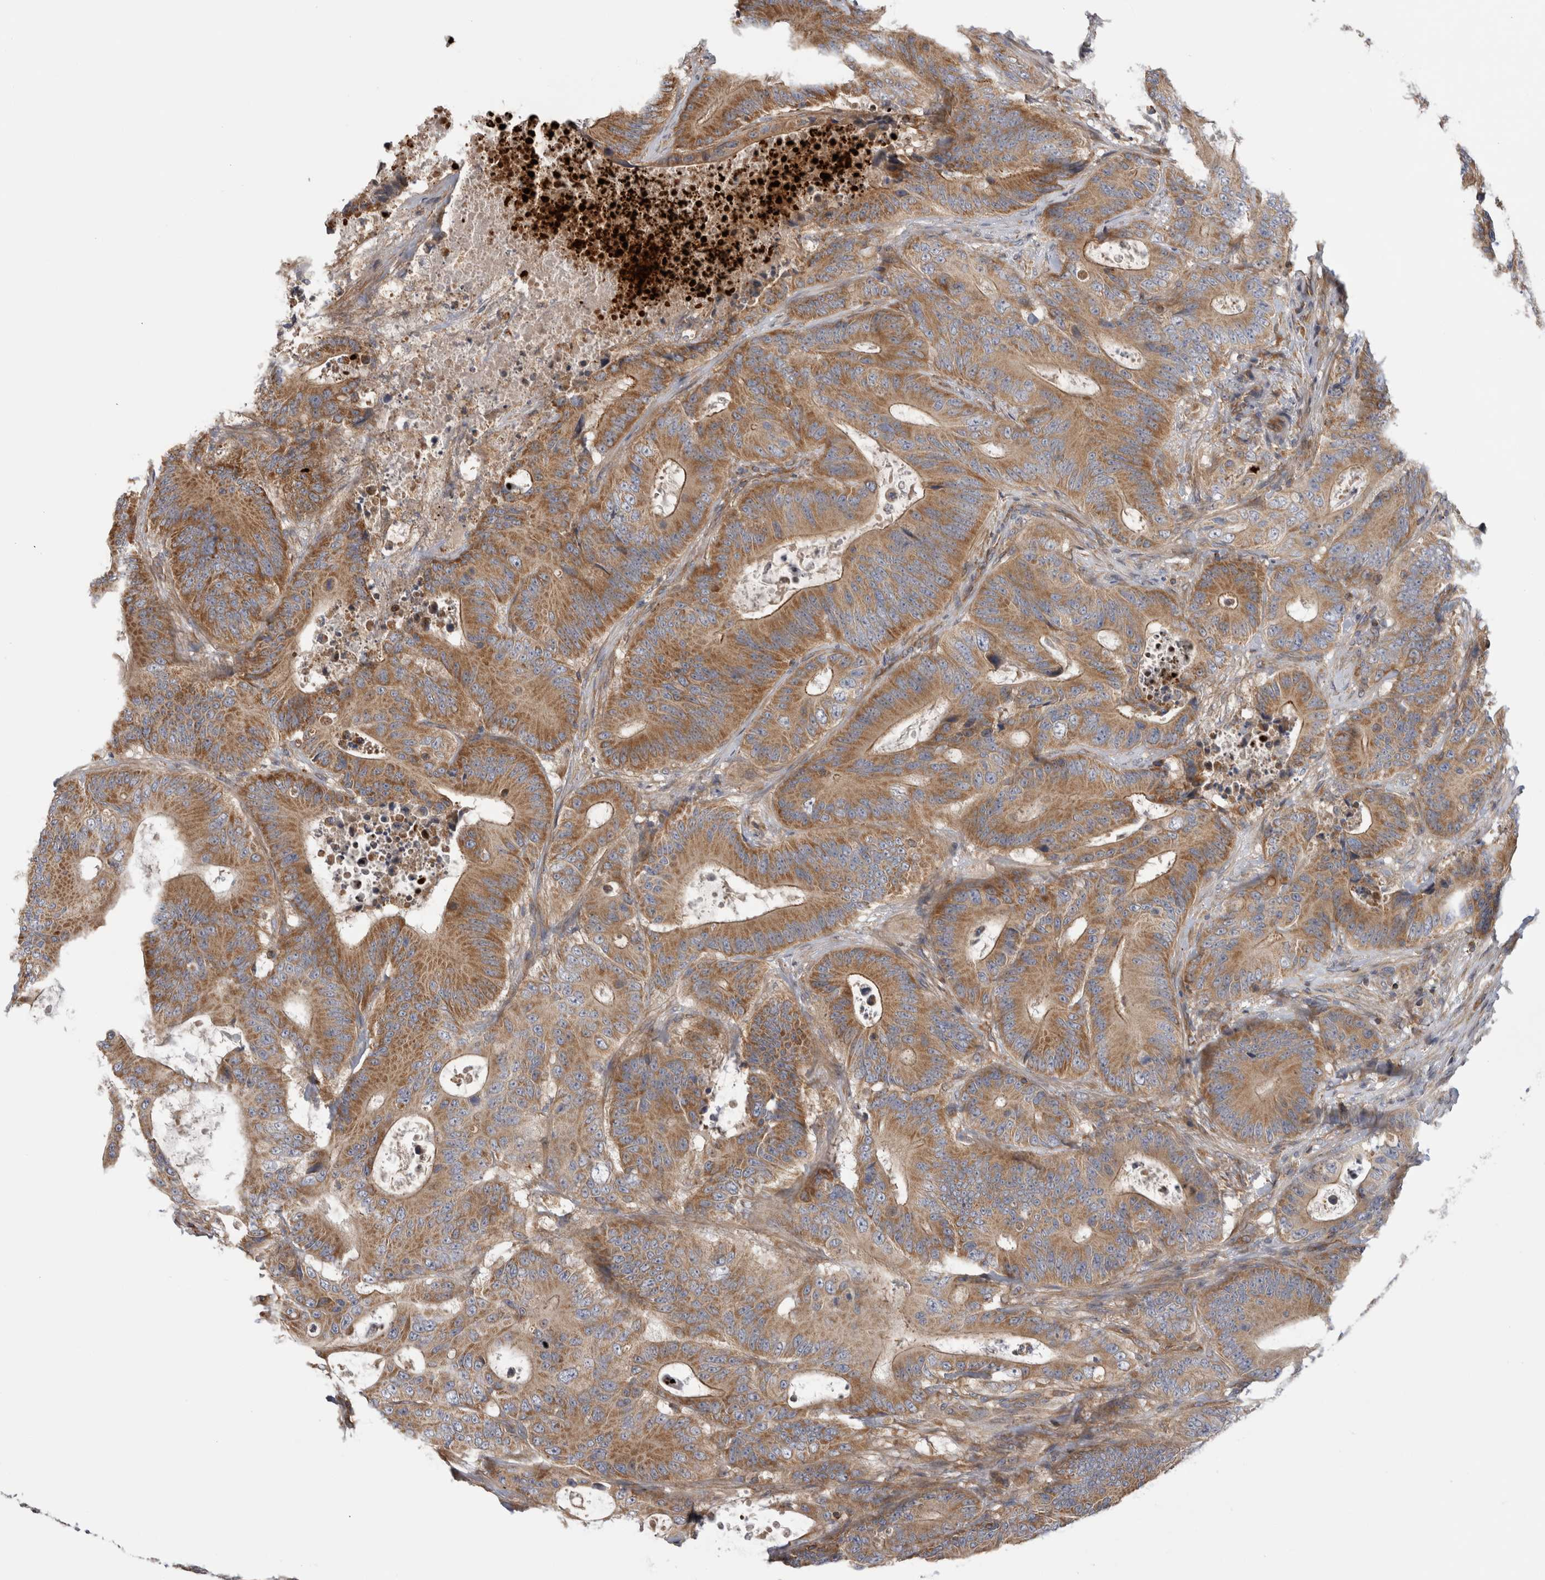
{"staining": {"intensity": "moderate", "quantity": ">75%", "location": "cytoplasmic/membranous"}, "tissue": "colorectal cancer", "cell_type": "Tumor cells", "image_type": "cancer", "snomed": [{"axis": "morphology", "description": "Adenocarcinoma, NOS"}, {"axis": "topography", "description": "Colon"}], "caption": "An image of adenocarcinoma (colorectal) stained for a protein displays moderate cytoplasmic/membranous brown staining in tumor cells. The protein of interest is stained brown, and the nuclei are stained in blue (DAB (3,3'-diaminobenzidine) IHC with brightfield microscopy, high magnification).", "gene": "GRIK2", "patient": {"sex": "male", "age": 83}}